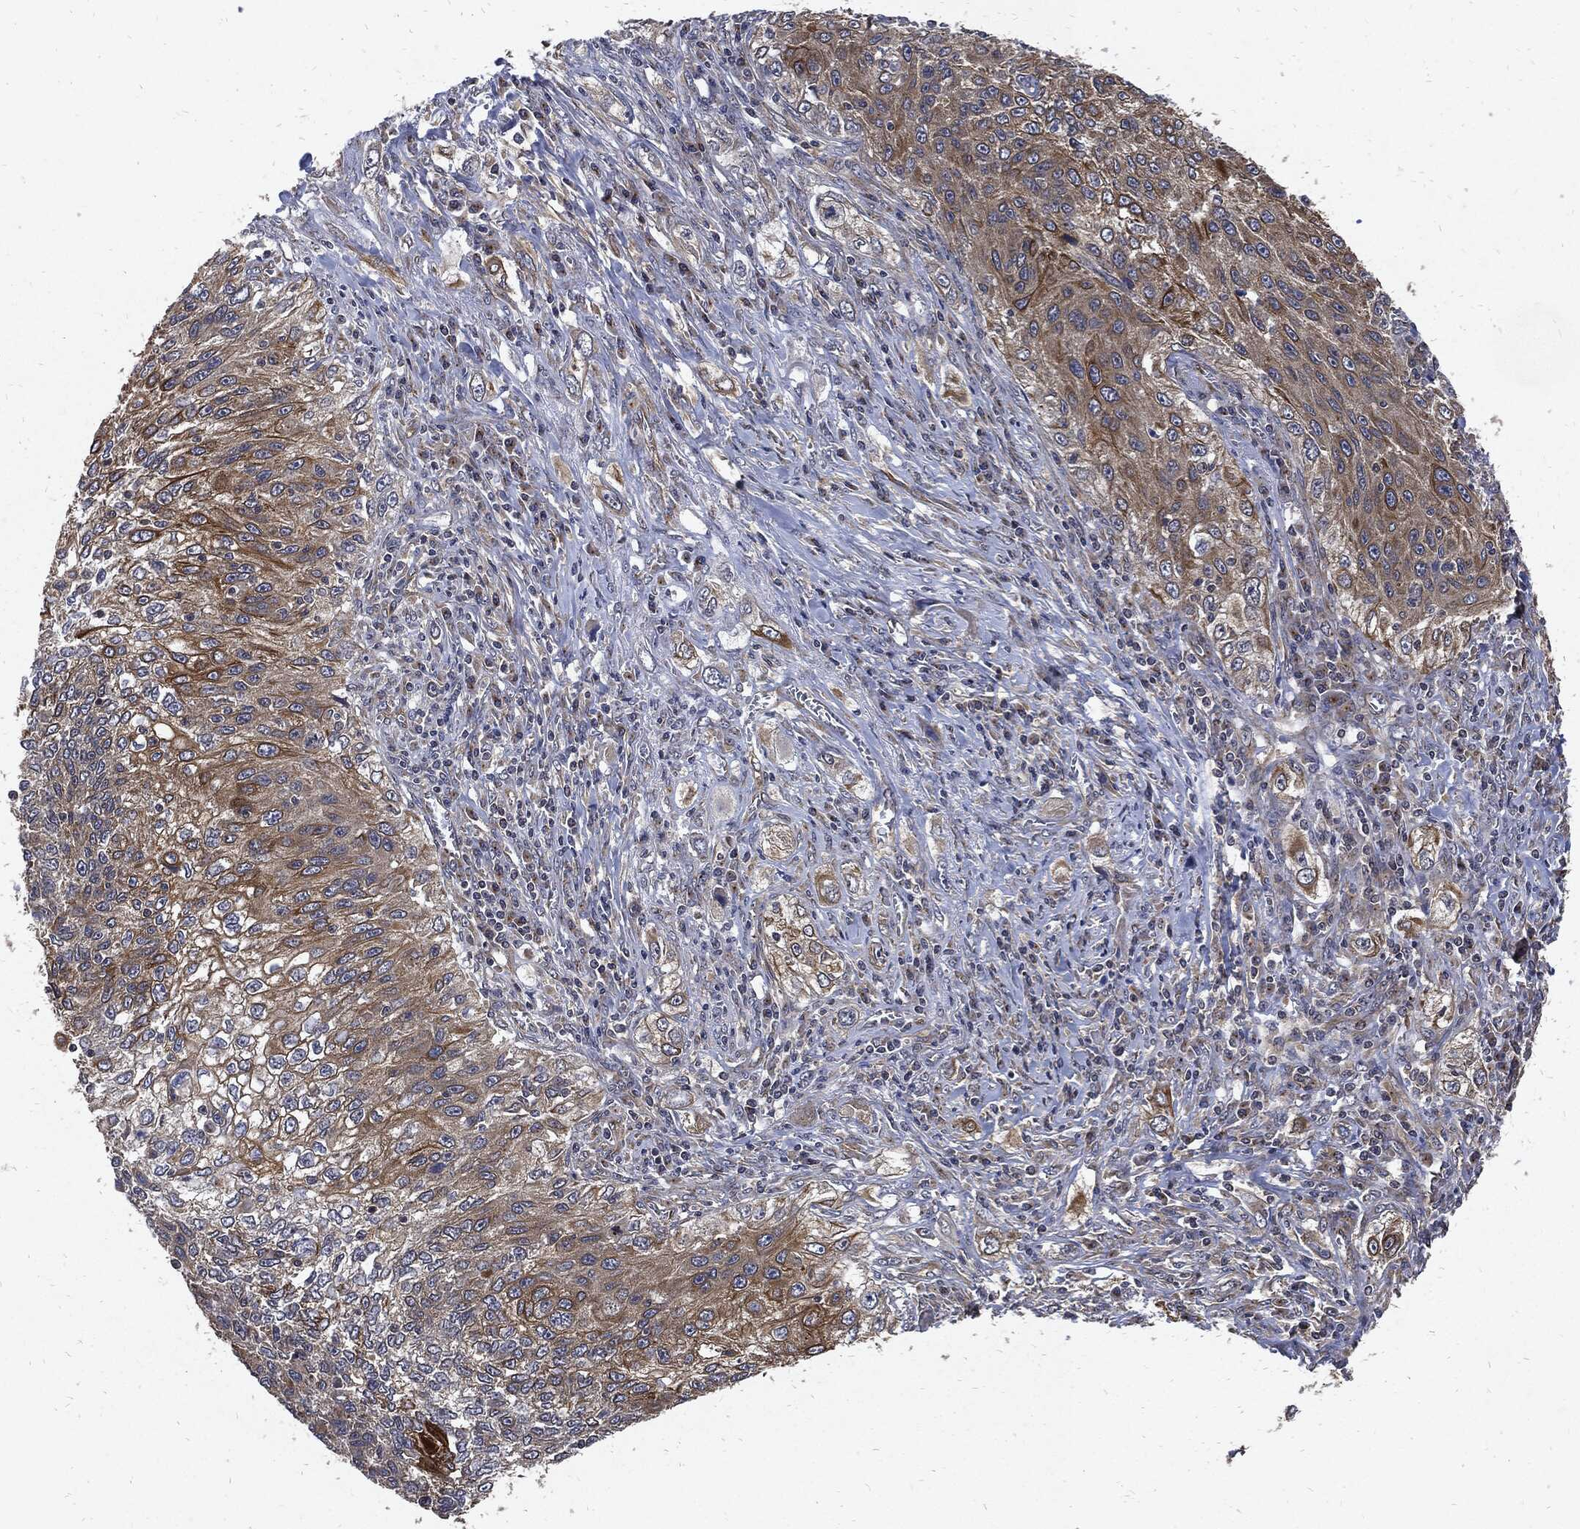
{"staining": {"intensity": "strong", "quantity": "<25%", "location": "cytoplasmic/membranous"}, "tissue": "lung cancer", "cell_type": "Tumor cells", "image_type": "cancer", "snomed": [{"axis": "morphology", "description": "Squamous cell carcinoma, NOS"}, {"axis": "topography", "description": "Lung"}], "caption": "Immunohistochemistry (IHC) of human lung squamous cell carcinoma shows medium levels of strong cytoplasmic/membranous staining in approximately <25% of tumor cells. Immunohistochemistry stains the protein of interest in brown and the nuclei are stained blue.", "gene": "DCTN1", "patient": {"sex": "female", "age": 69}}